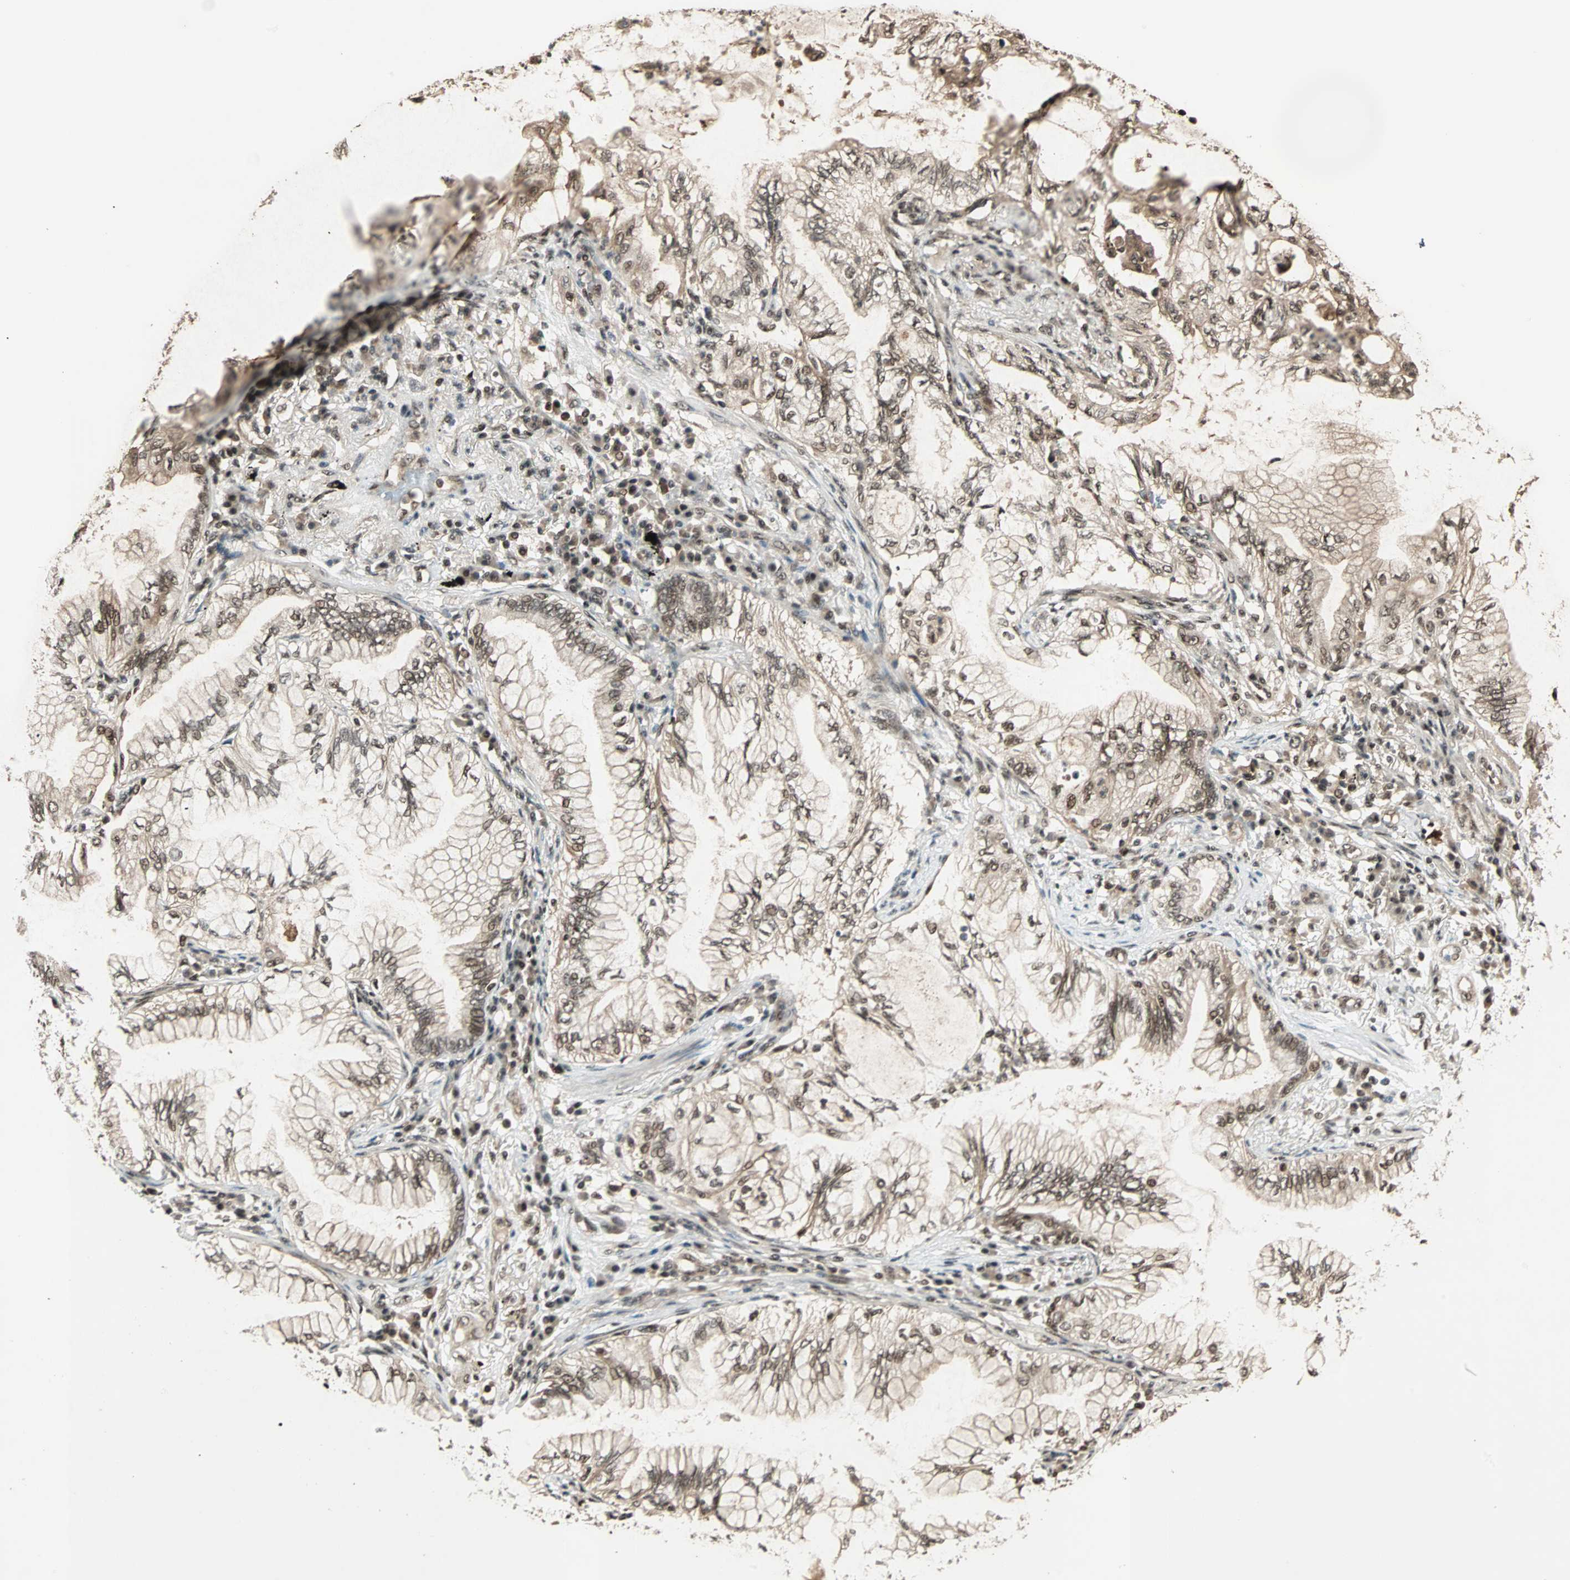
{"staining": {"intensity": "moderate", "quantity": ">75%", "location": "cytoplasmic/membranous,nuclear"}, "tissue": "lung cancer", "cell_type": "Tumor cells", "image_type": "cancer", "snomed": [{"axis": "morphology", "description": "Adenocarcinoma, NOS"}, {"axis": "topography", "description": "Lung"}], "caption": "Tumor cells demonstrate medium levels of moderate cytoplasmic/membranous and nuclear positivity in approximately >75% of cells in lung cancer. The protein of interest is stained brown, and the nuclei are stained in blue (DAB (3,3'-diaminobenzidine) IHC with brightfield microscopy, high magnification).", "gene": "ZNF44", "patient": {"sex": "female", "age": 70}}